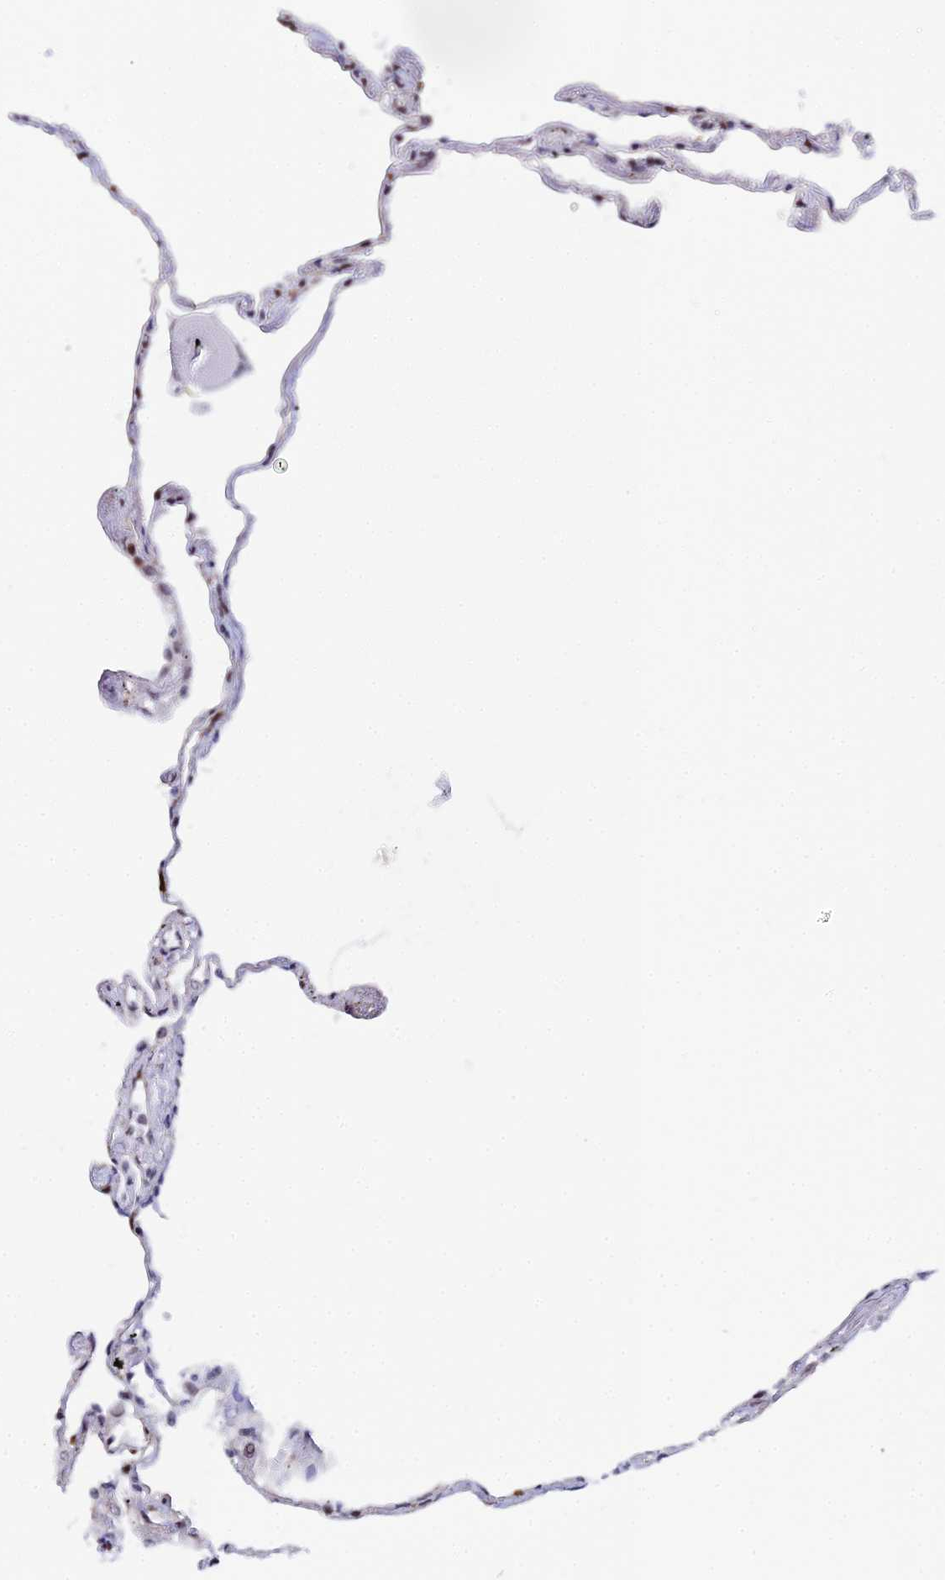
{"staining": {"intensity": "strong", "quantity": "<25%", "location": "nuclear"}, "tissue": "lung", "cell_type": "Alveolar cells", "image_type": "normal", "snomed": [{"axis": "morphology", "description": "Normal tissue, NOS"}, {"axis": "topography", "description": "Lung"}], "caption": "Strong nuclear positivity is identified in approximately <25% of alveolar cells in normal lung.", "gene": "TIFA", "patient": {"sex": "female", "age": 67}}